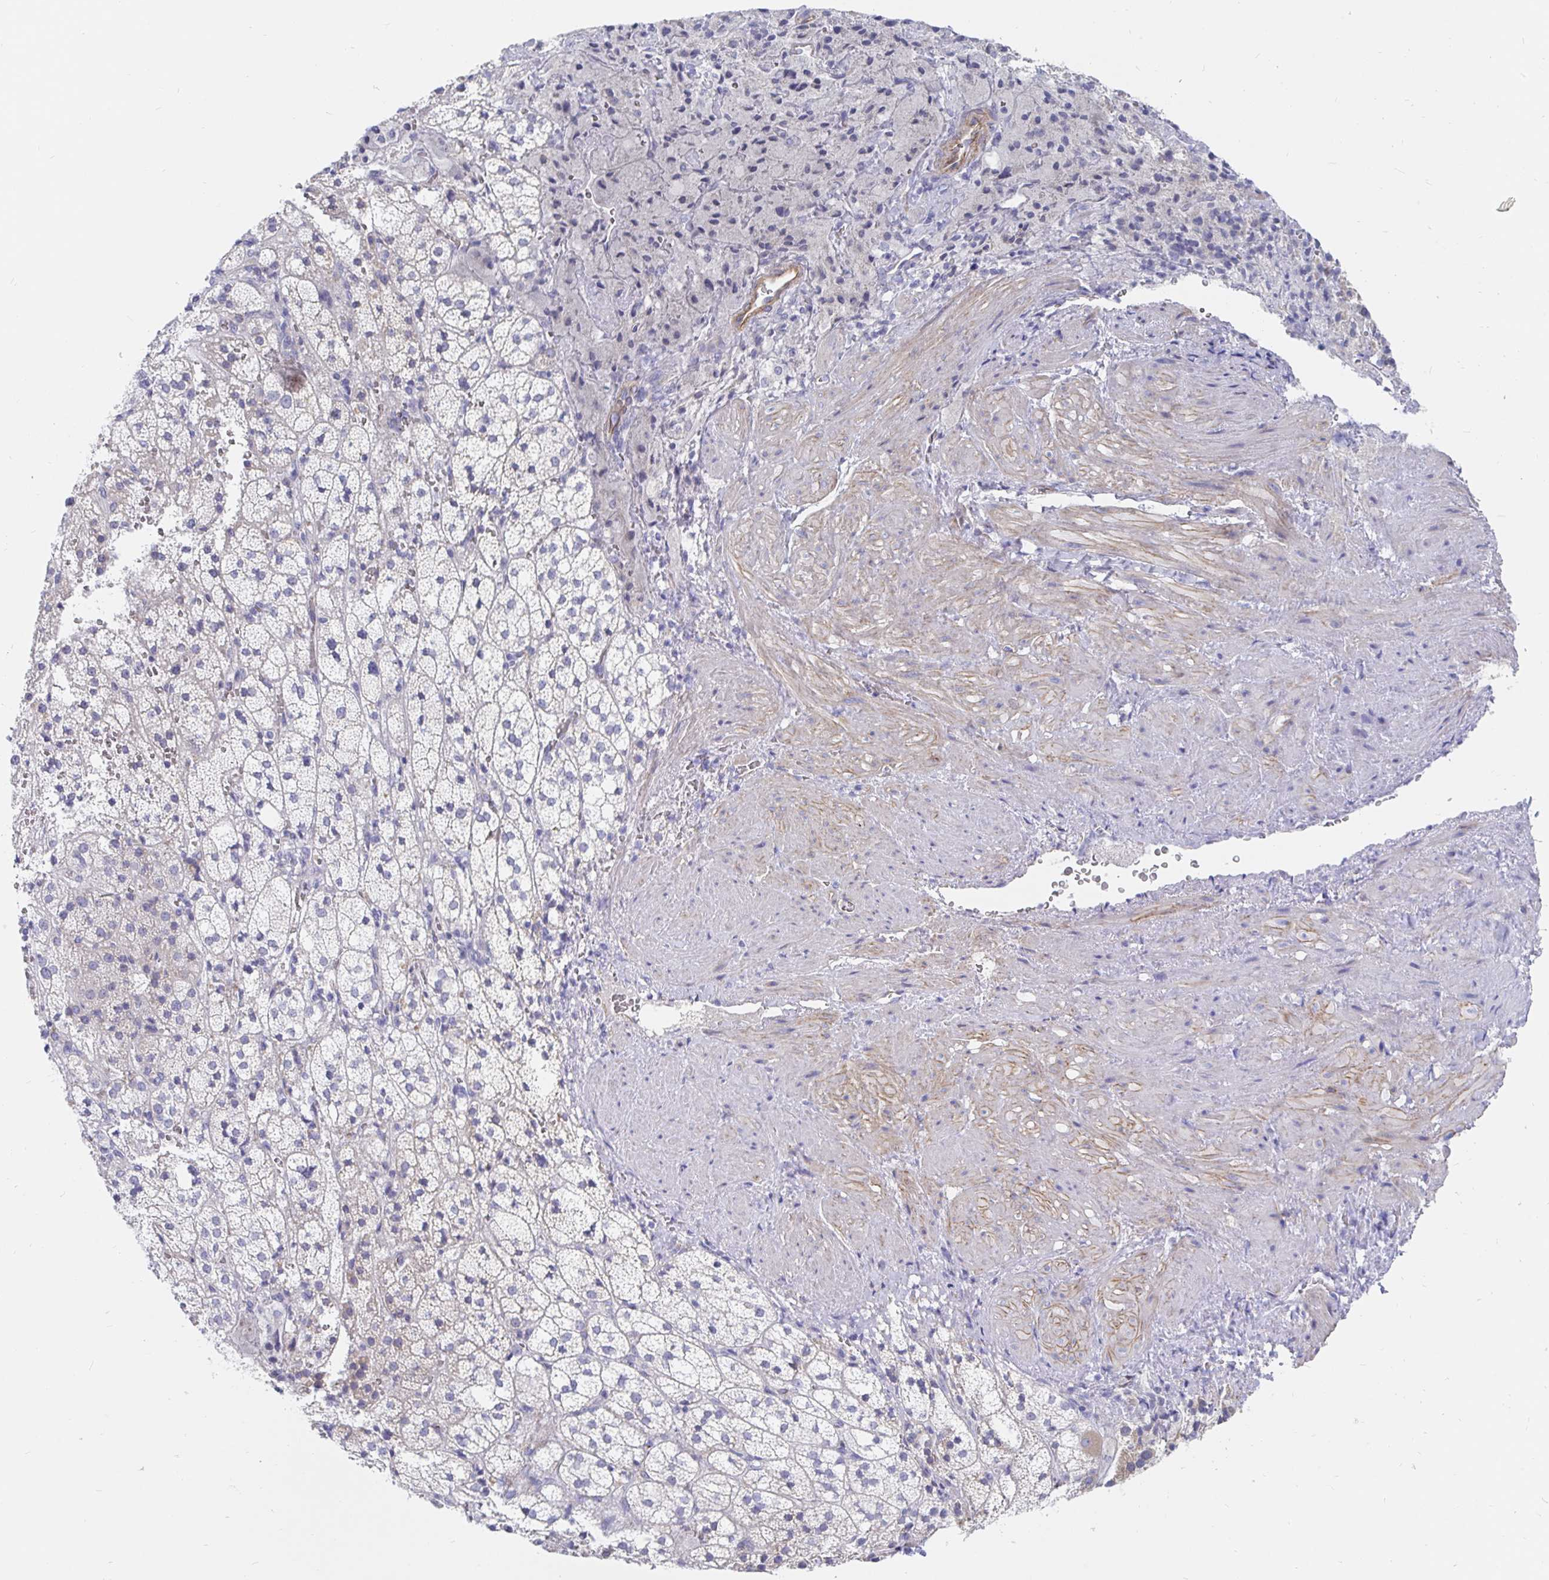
{"staining": {"intensity": "weak", "quantity": "<25%", "location": "cytoplasmic/membranous"}, "tissue": "adrenal gland", "cell_type": "Glandular cells", "image_type": "normal", "snomed": [{"axis": "morphology", "description": "Normal tissue, NOS"}, {"axis": "topography", "description": "Adrenal gland"}], "caption": "Glandular cells show no significant protein staining in unremarkable adrenal gland. (DAB (3,3'-diaminobenzidine) immunohistochemistry (IHC), high magnification).", "gene": "COX16", "patient": {"sex": "male", "age": 53}}